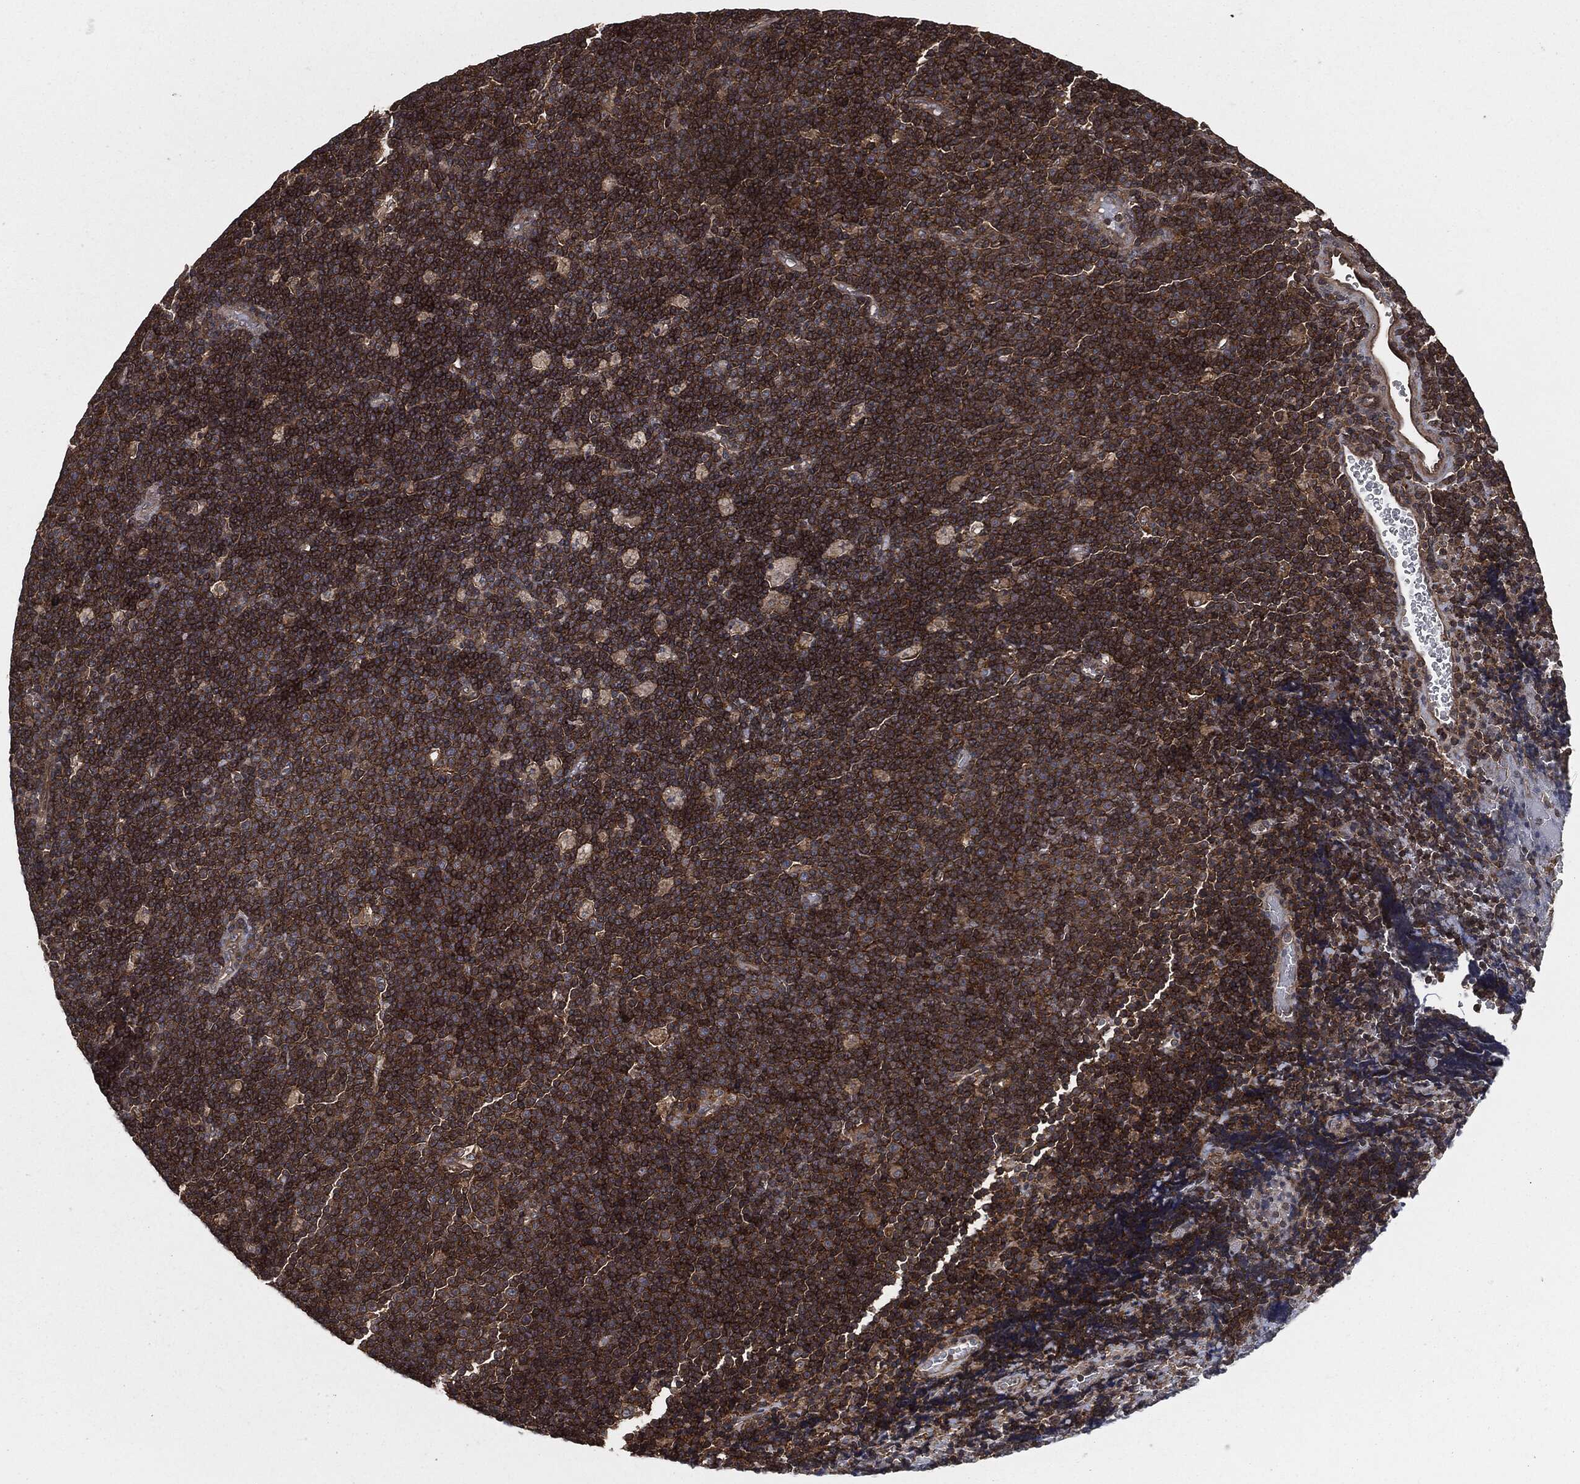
{"staining": {"intensity": "strong", "quantity": "25%-75%", "location": "cytoplasmic/membranous"}, "tissue": "lymphoma", "cell_type": "Tumor cells", "image_type": "cancer", "snomed": [{"axis": "morphology", "description": "Malignant lymphoma, non-Hodgkin's type, Low grade"}, {"axis": "topography", "description": "Brain"}], "caption": "Brown immunohistochemical staining in lymphoma displays strong cytoplasmic/membranous positivity in about 25%-75% of tumor cells.", "gene": "ERBIN", "patient": {"sex": "female", "age": 66}}